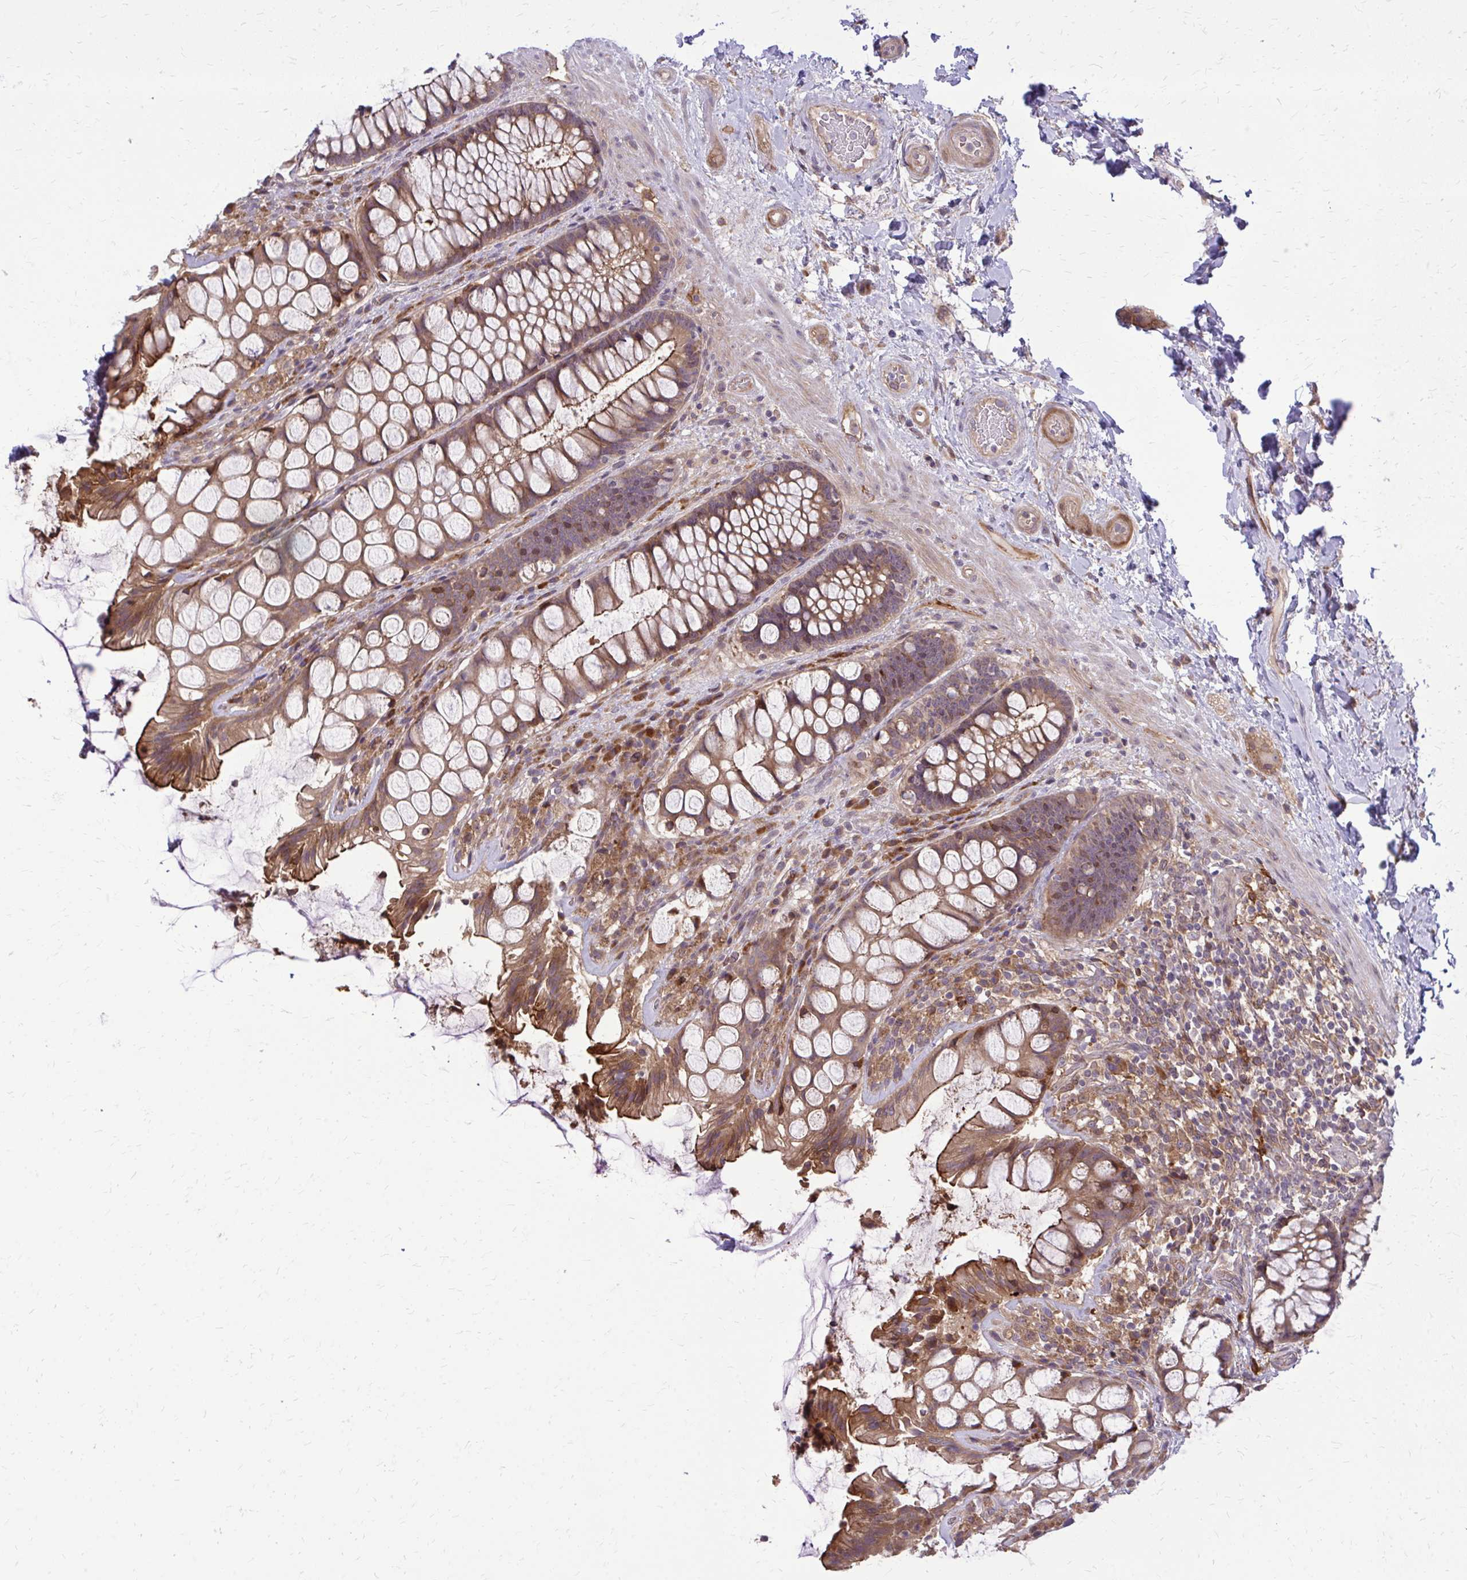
{"staining": {"intensity": "moderate", "quantity": ">75%", "location": "cytoplasmic/membranous"}, "tissue": "rectum", "cell_type": "Glandular cells", "image_type": "normal", "snomed": [{"axis": "morphology", "description": "Normal tissue, NOS"}, {"axis": "topography", "description": "Rectum"}], "caption": "Moderate cytoplasmic/membranous protein staining is present in approximately >75% of glandular cells in rectum.", "gene": "OXNAD1", "patient": {"sex": "female", "age": 58}}